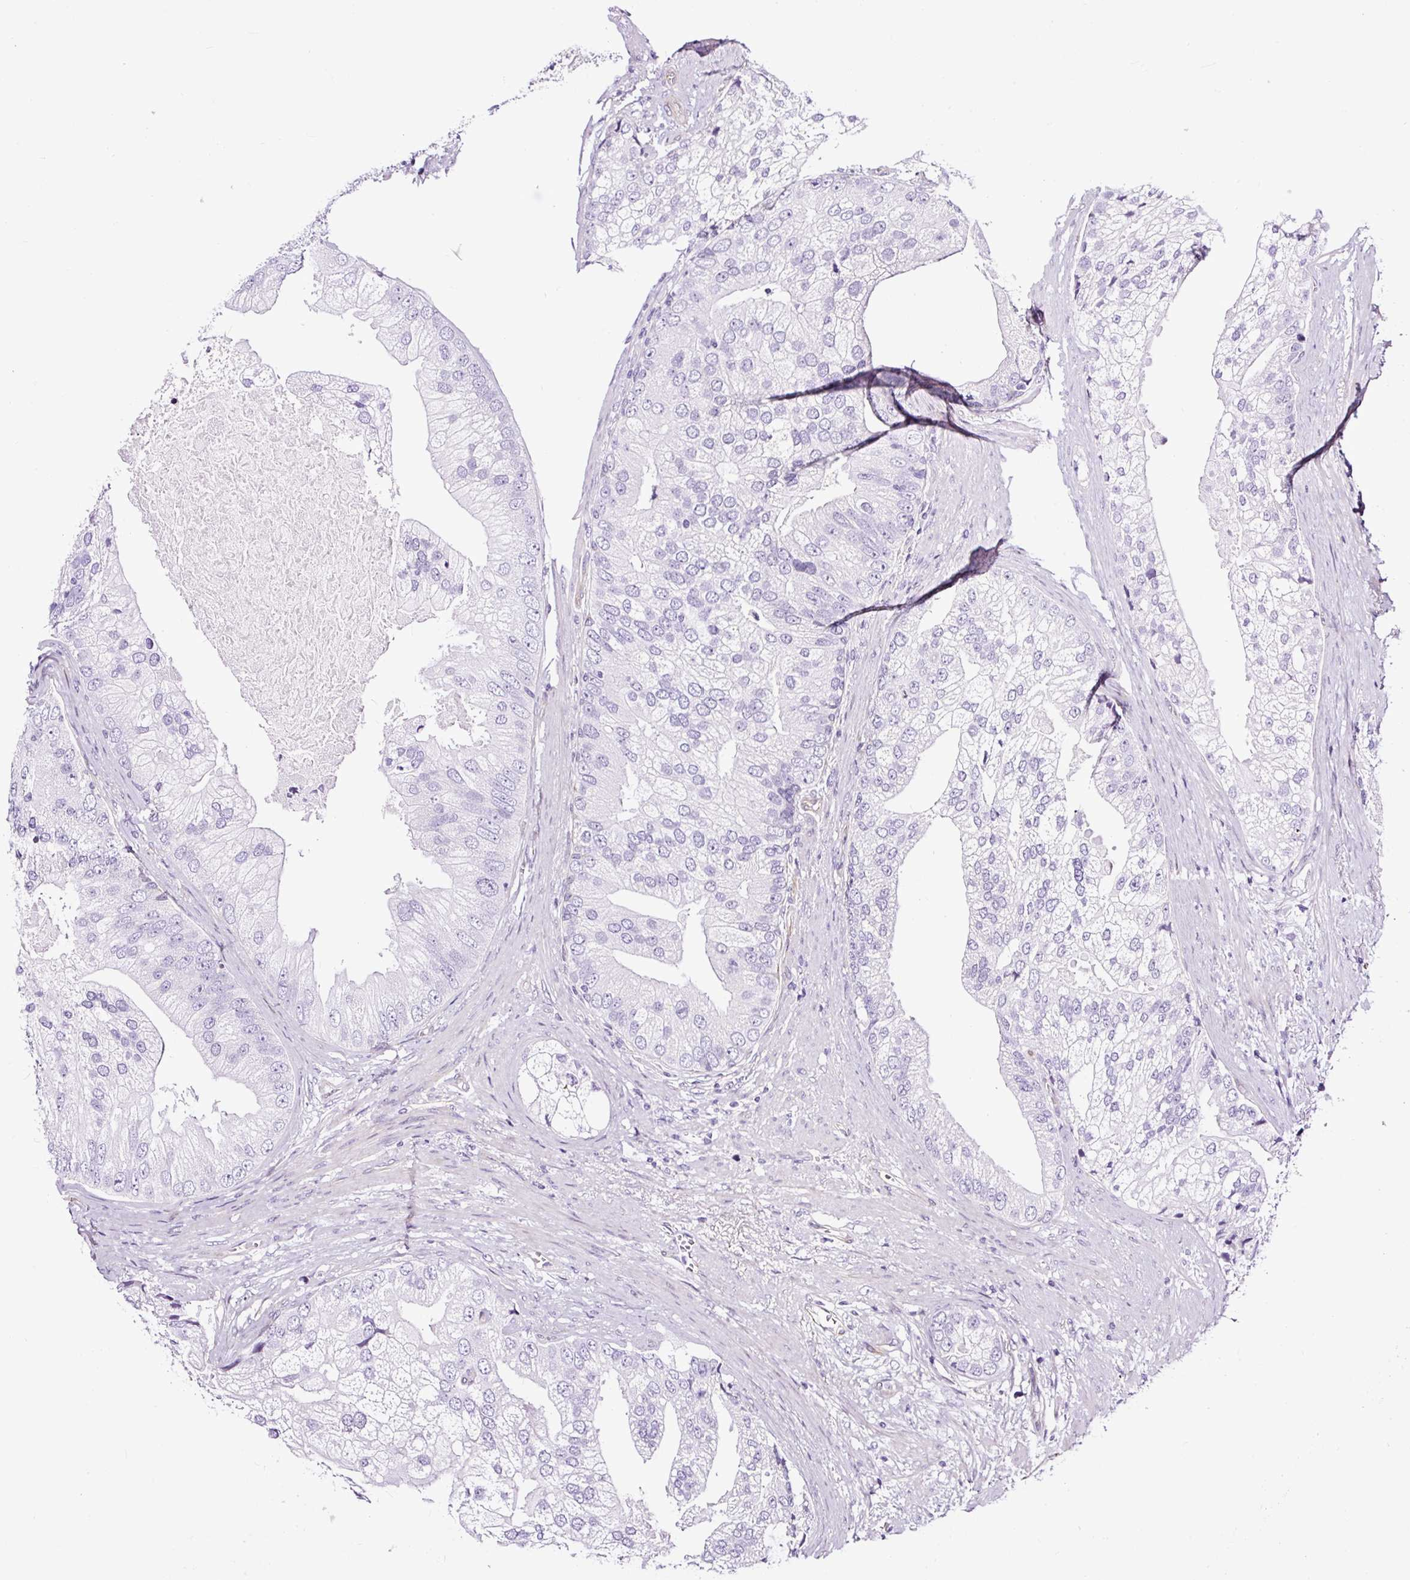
{"staining": {"intensity": "negative", "quantity": "none", "location": "none"}, "tissue": "prostate cancer", "cell_type": "Tumor cells", "image_type": "cancer", "snomed": [{"axis": "morphology", "description": "Adenocarcinoma, High grade"}, {"axis": "topography", "description": "Prostate"}], "caption": "There is no significant expression in tumor cells of prostate high-grade adenocarcinoma.", "gene": "SLC7A8", "patient": {"sex": "male", "age": 70}}